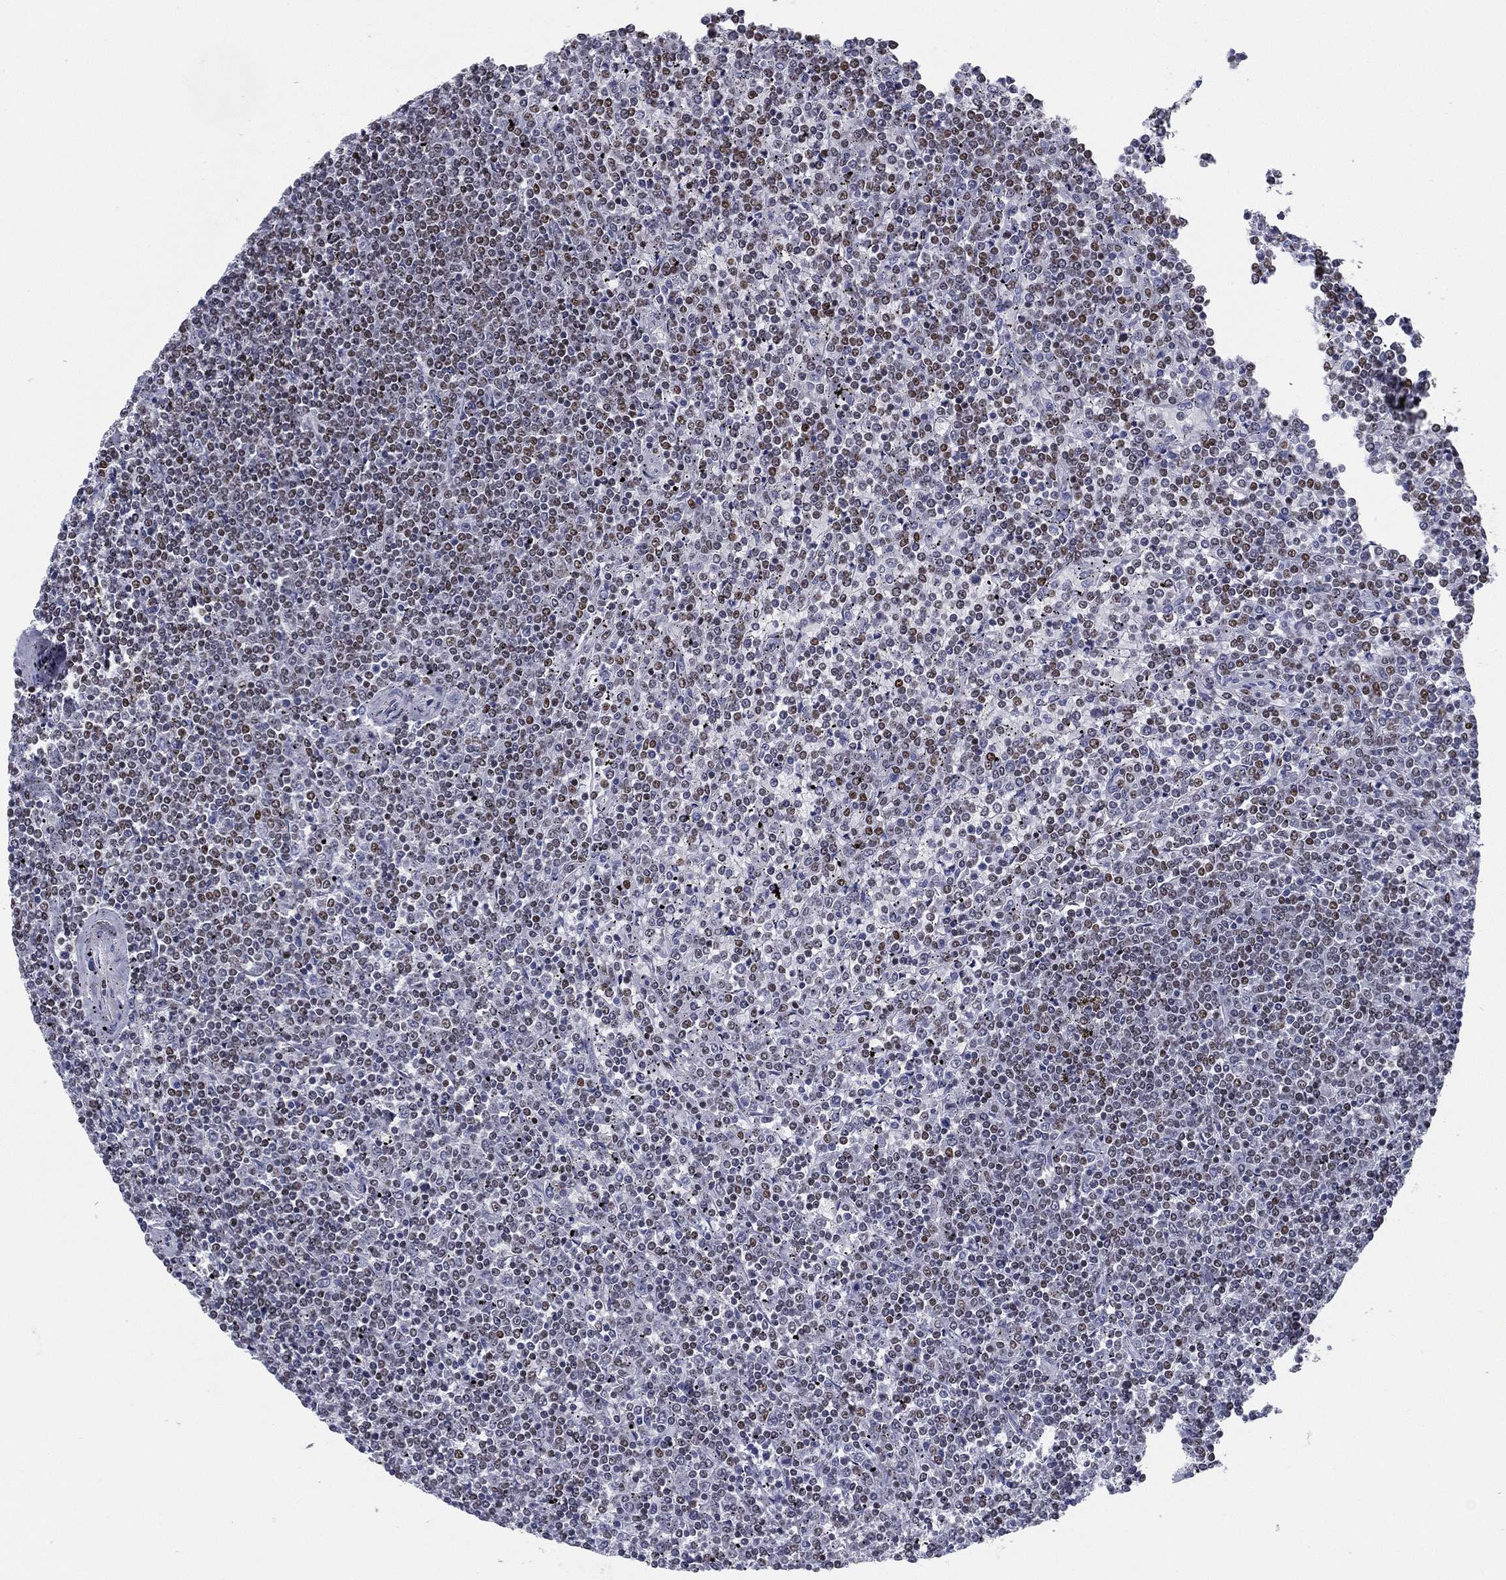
{"staining": {"intensity": "strong", "quantity": "<25%", "location": "nuclear"}, "tissue": "lymphoma", "cell_type": "Tumor cells", "image_type": "cancer", "snomed": [{"axis": "morphology", "description": "Malignant lymphoma, non-Hodgkin's type, Low grade"}, {"axis": "topography", "description": "Spleen"}], "caption": "Immunohistochemical staining of human malignant lymphoma, non-Hodgkin's type (low-grade) demonstrates medium levels of strong nuclear protein expression in about <25% of tumor cells.", "gene": "PYHIN1", "patient": {"sex": "female", "age": 19}}